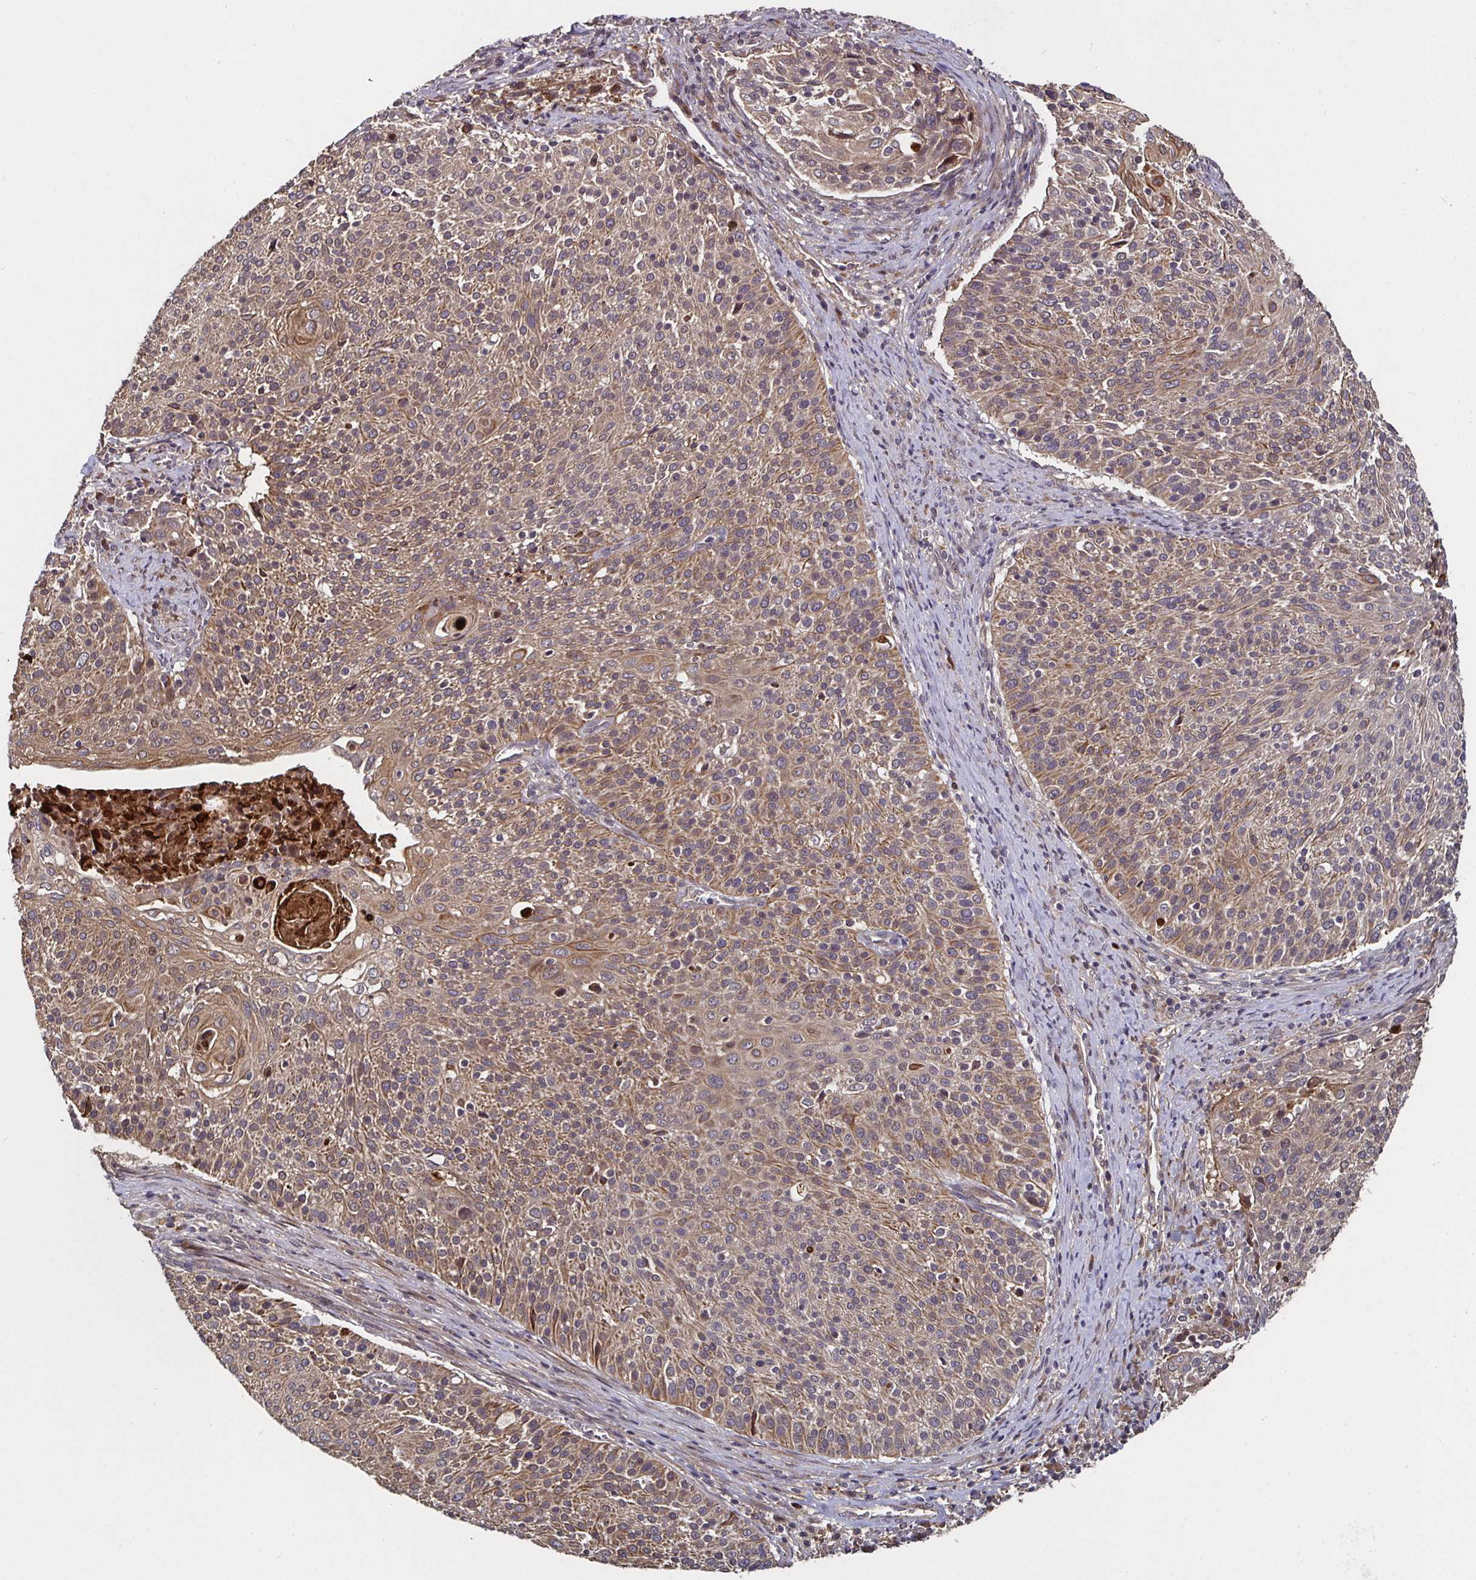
{"staining": {"intensity": "moderate", "quantity": ">75%", "location": "cytoplasmic/membranous"}, "tissue": "cervical cancer", "cell_type": "Tumor cells", "image_type": "cancer", "snomed": [{"axis": "morphology", "description": "Squamous cell carcinoma, NOS"}, {"axis": "topography", "description": "Cervix"}], "caption": "This image displays immunohistochemistry (IHC) staining of human squamous cell carcinoma (cervical), with medium moderate cytoplasmic/membranous expression in about >75% of tumor cells.", "gene": "SMYD3", "patient": {"sex": "female", "age": 31}}